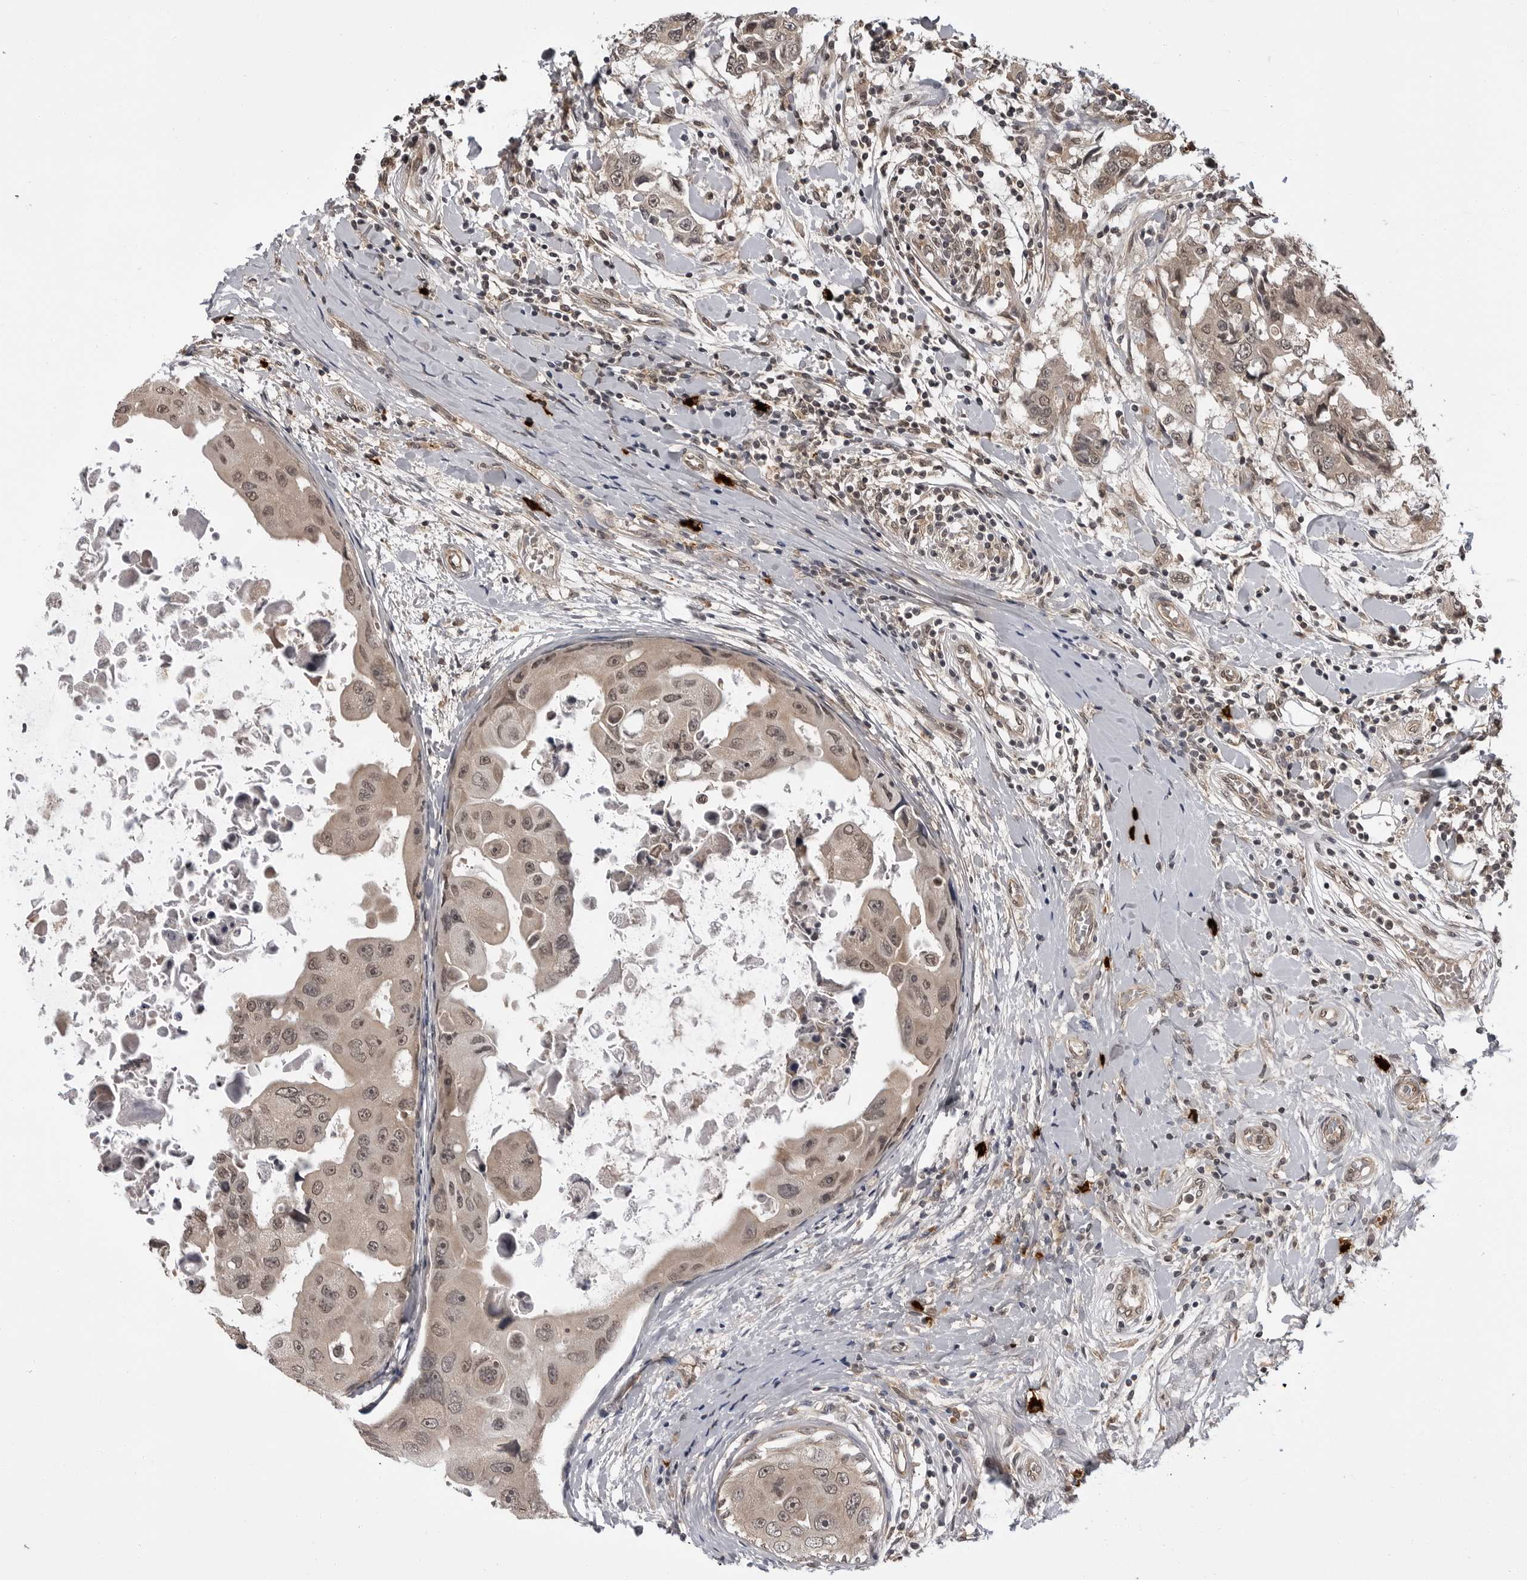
{"staining": {"intensity": "weak", "quantity": "25%-75%", "location": "nuclear"}, "tissue": "breast cancer", "cell_type": "Tumor cells", "image_type": "cancer", "snomed": [{"axis": "morphology", "description": "Duct carcinoma"}, {"axis": "topography", "description": "Breast"}], "caption": "Intraductal carcinoma (breast) stained with IHC exhibits weak nuclear expression in about 25%-75% of tumor cells.", "gene": "IL24", "patient": {"sex": "female", "age": 27}}